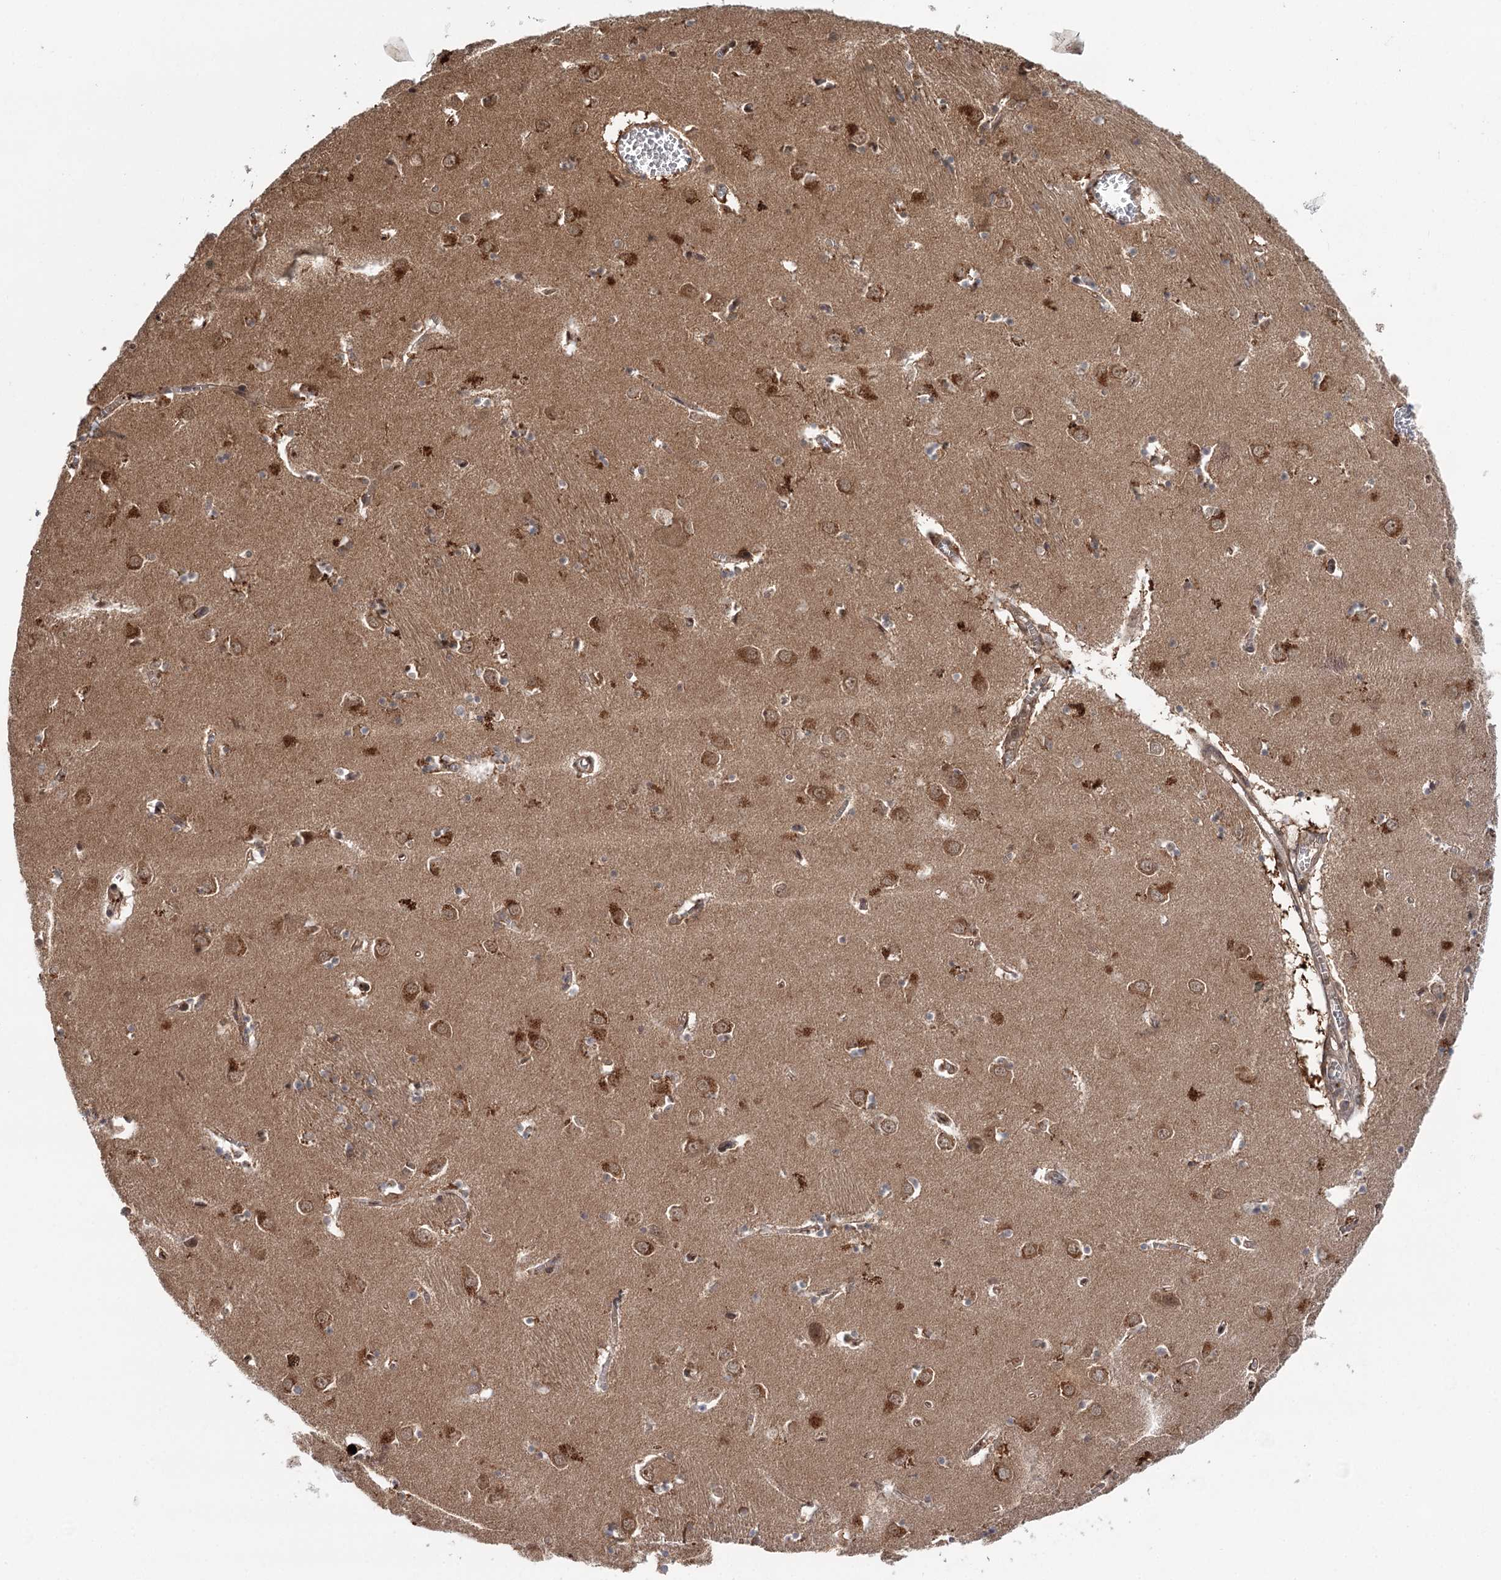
{"staining": {"intensity": "moderate", "quantity": "<25%", "location": "cytoplasmic/membranous"}, "tissue": "caudate", "cell_type": "Glial cells", "image_type": "normal", "snomed": [{"axis": "morphology", "description": "Normal tissue, NOS"}, {"axis": "topography", "description": "Lateral ventricle wall"}], "caption": "Immunohistochemical staining of normal caudate shows moderate cytoplasmic/membranous protein staining in about <25% of glial cells. Nuclei are stained in blue.", "gene": "N6AMT1", "patient": {"sex": "male", "age": 70}}